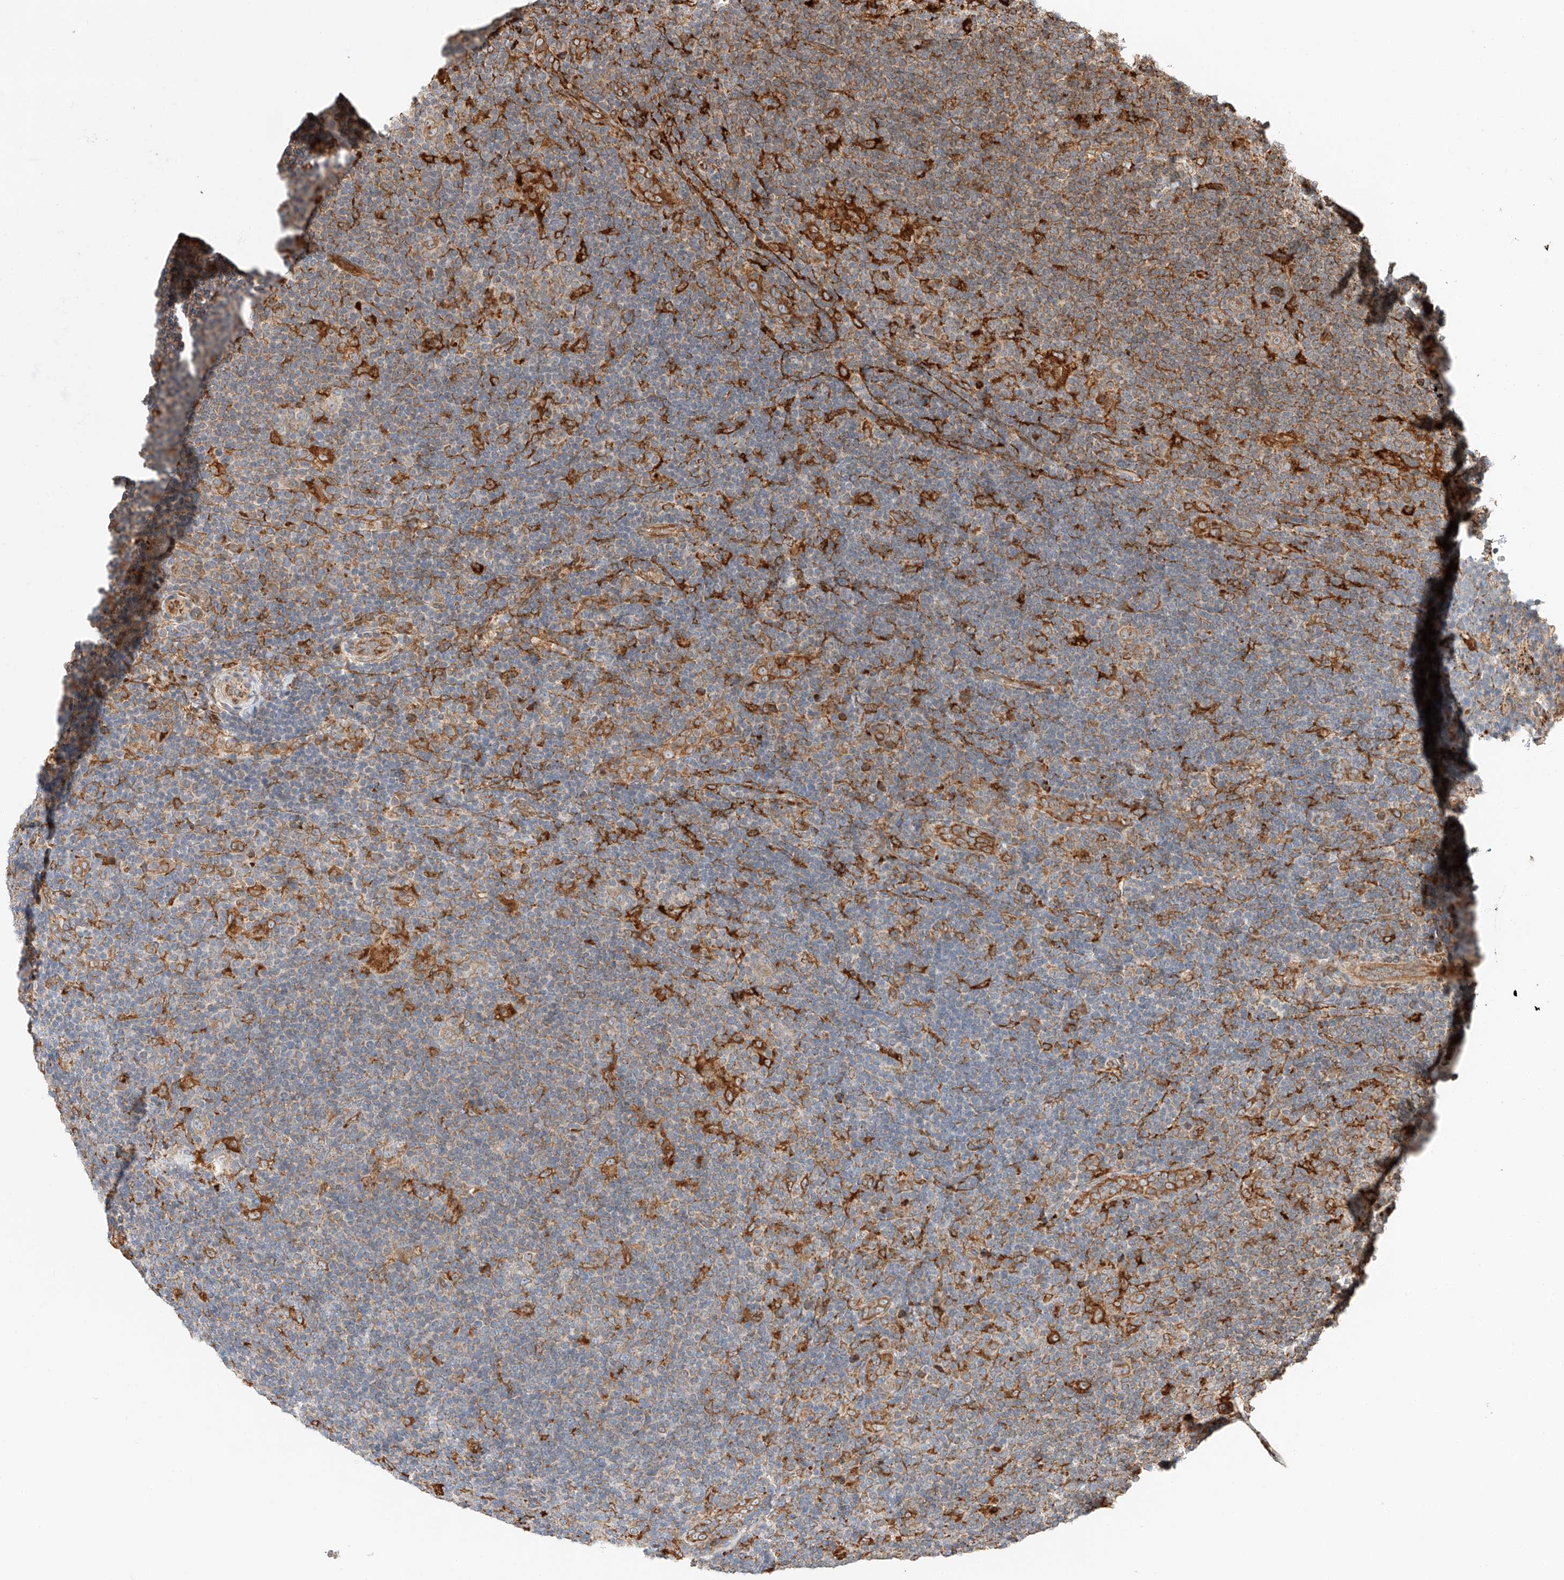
{"staining": {"intensity": "negative", "quantity": "none", "location": "none"}, "tissue": "lymphoma", "cell_type": "Tumor cells", "image_type": "cancer", "snomed": [{"axis": "morphology", "description": "Hodgkin's disease, NOS"}, {"axis": "topography", "description": "Lymph node"}], "caption": "Human lymphoma stained for a protein using immunohistochemistry reveals no positivity in tumor cells.", "gene": "ZNF84", "patient": {"sex": "female", "age": 57}}